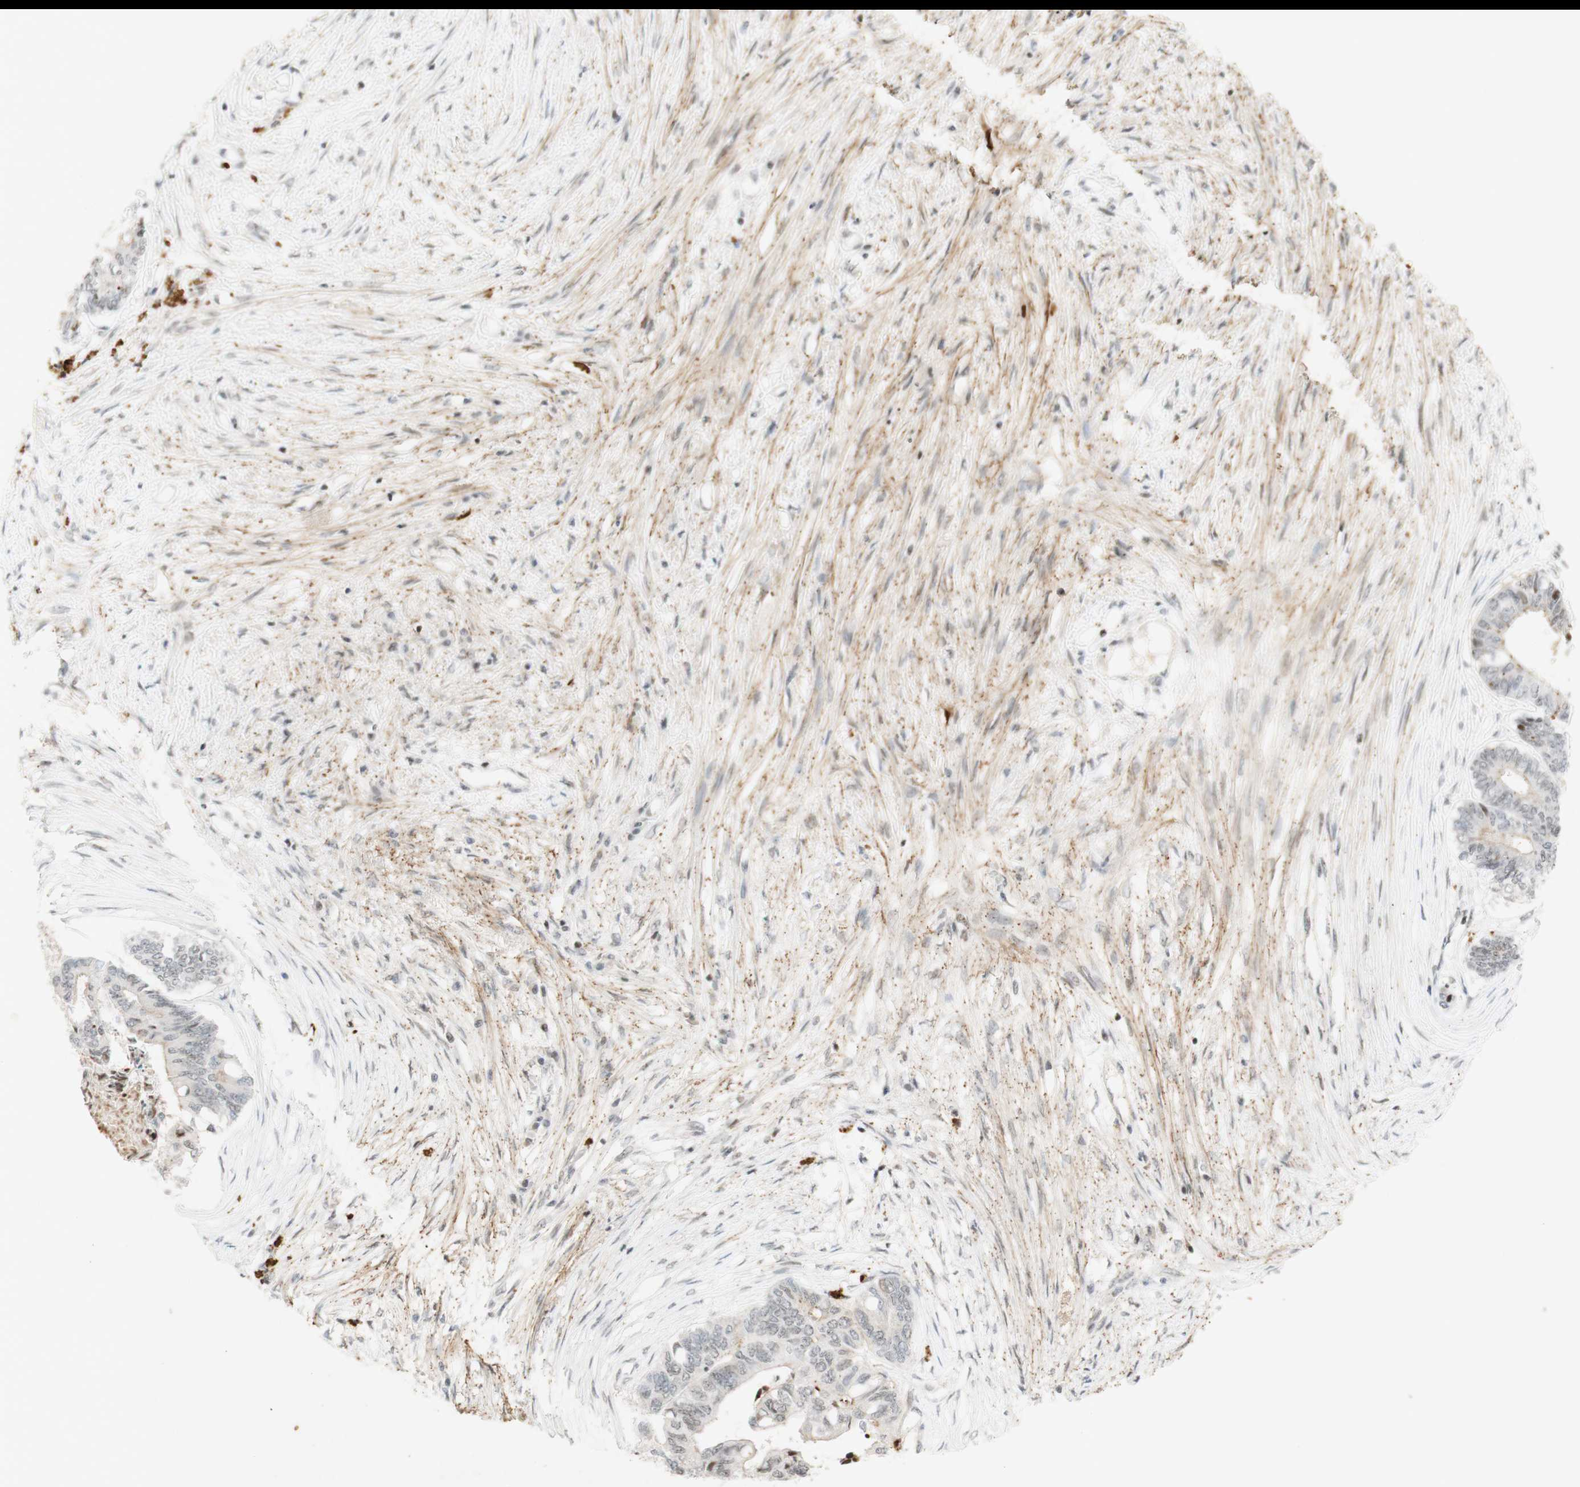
{"staining": {"intensity": "moderate", "quantity": ">75%", "location": "nuclear"}, "tissue": "colorectal cancer", "cell_type": "Tumor cells", "image_type": "cancer", "snomed": [{"axis": "morphology", "description": "Adenocarcinoma, NOS"}, {"axis": "topography", "description": "Rectum"}], "caption": "This histopathology image displays adenocarcinoma (colorectal) stained with immunohistochemistry (IHC) to label a protein in brown. The nuclear of tumor cells show moderate positivity for the protein. Nuclei are counter-stained blue.", "gene": "IRF1", "patient": {"sex": "male", "age": 63}}